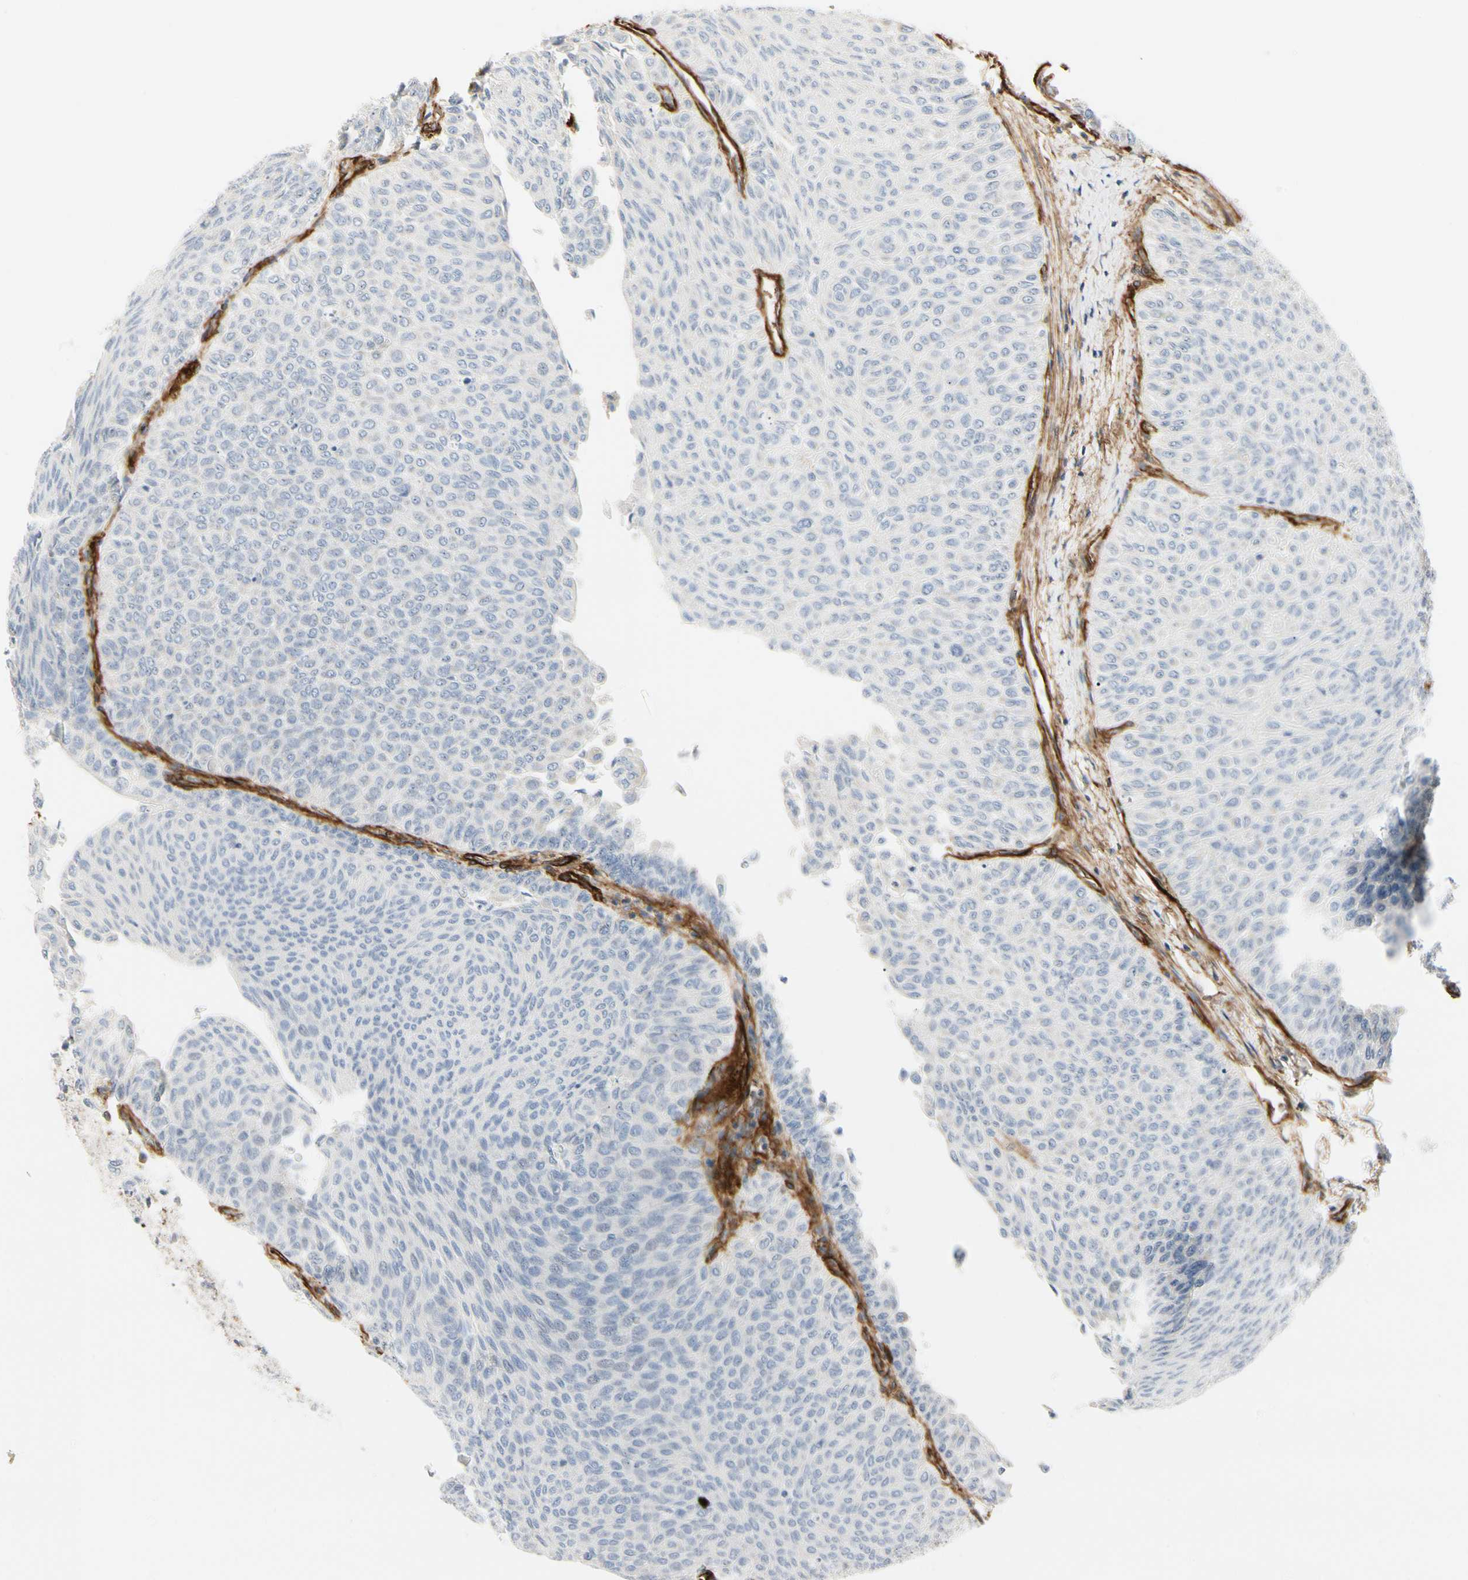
{"staining": {"intensity": "negative", "quantity": "none", "location": "none"}, "tissue": "urothelial cancer", "cell_type": "Tumor cells", "image_type": "cancer", "snomed": [{"axis": "morphology", "description": "Urothelial carcinoma, Low grade"}, {"axis": "topography", "description": "Urinary bladder"}], "caption": "IHC micrograph of neoplastic tissue: human urothelial cancer stained with DAB (3,3'-diaminobenzidine) reveals no significant protein expression in tumor cells.", "gene": "GGT5", "patient": {"sex": "male", "age": 78}}